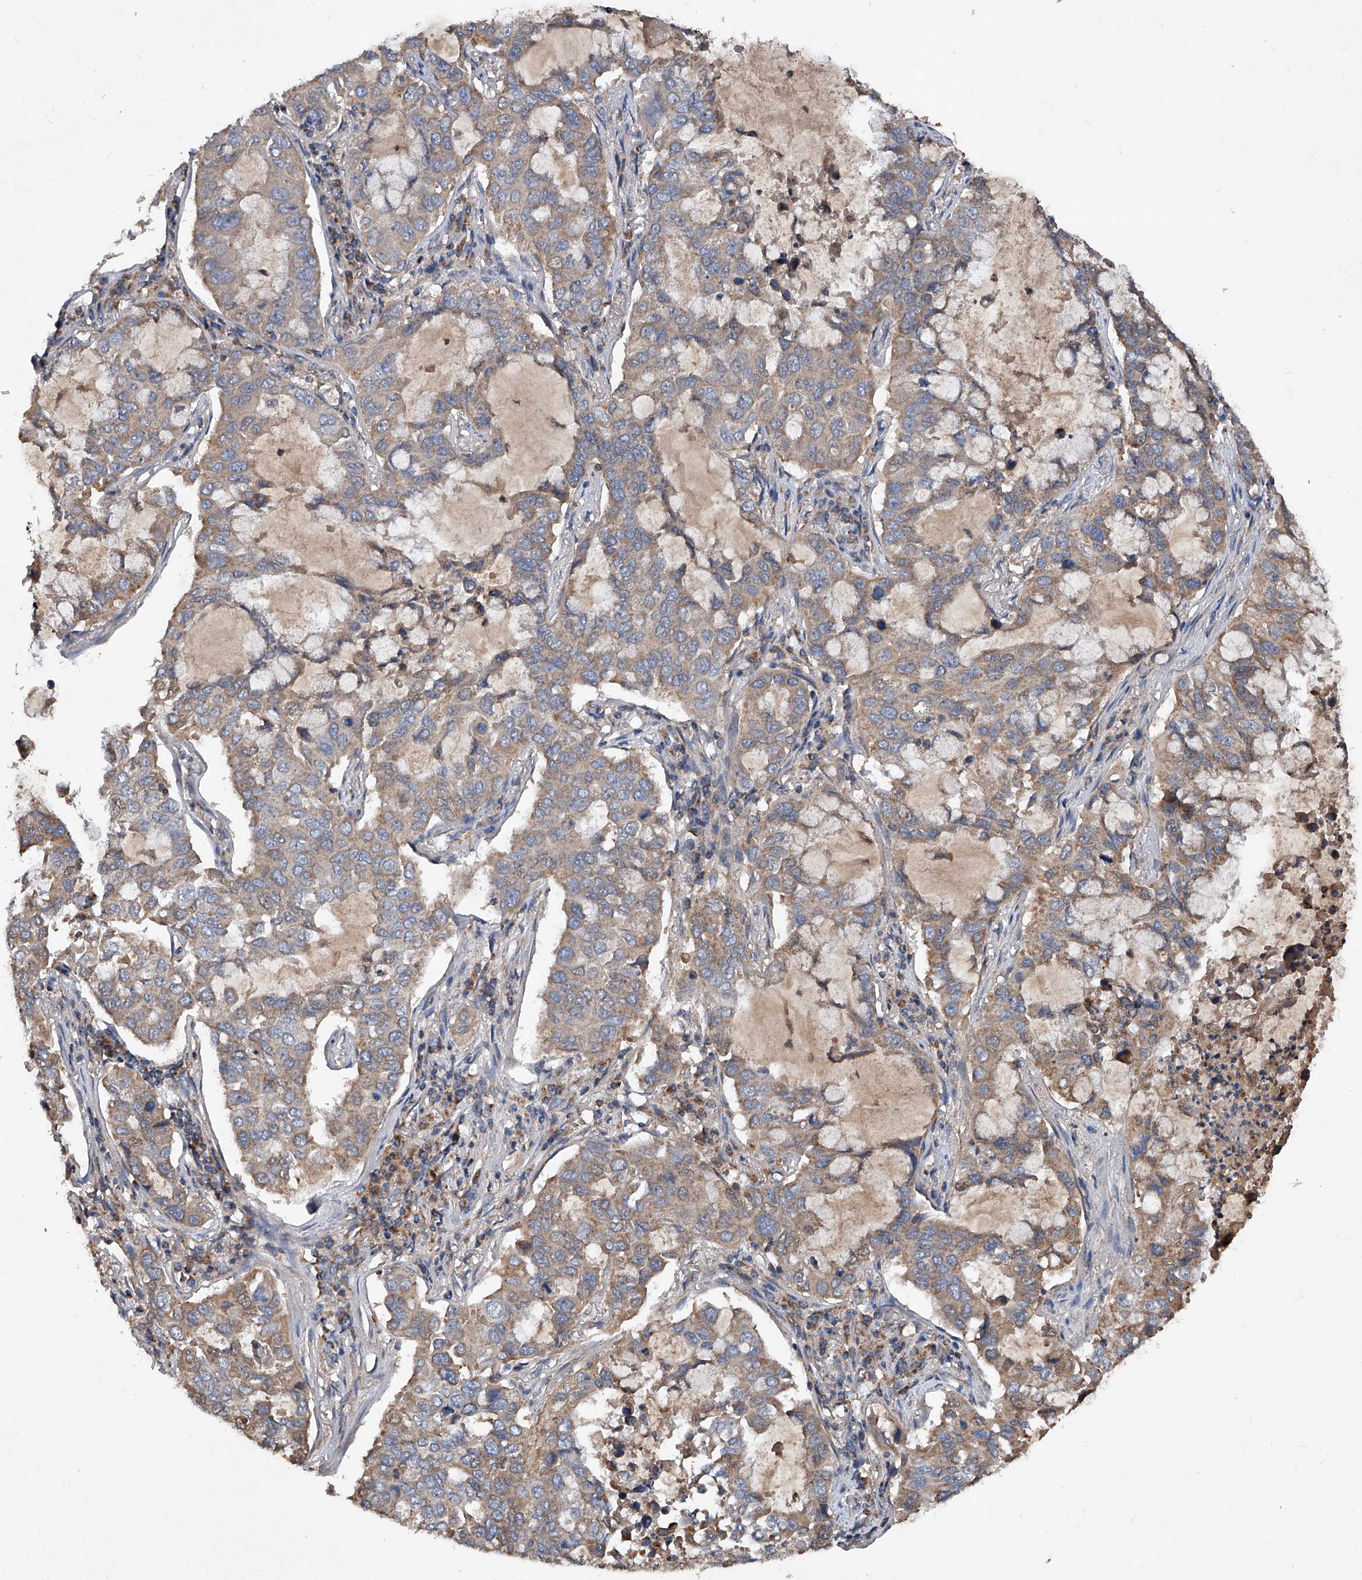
{"staining": {"intensity": "weak", "quantity": ">75%", "location": "cytoplasmic/membranous"}, "tissue": "lung cancer", "cell_type": "Tumor cells", "image_type": "cancer", "snomed": [{"axis": "morphology", "description": "Adenocarcinoma, NOS"}, {"axis": "topography", "description": "Lung"}], "caption": "Weak cytoplasmic/membranous expression is seen in about >75% of tumor cells in adenocarcinoma (lung).", "gene": "SDHA", "patient": {"sex": "male", "age": 64}}